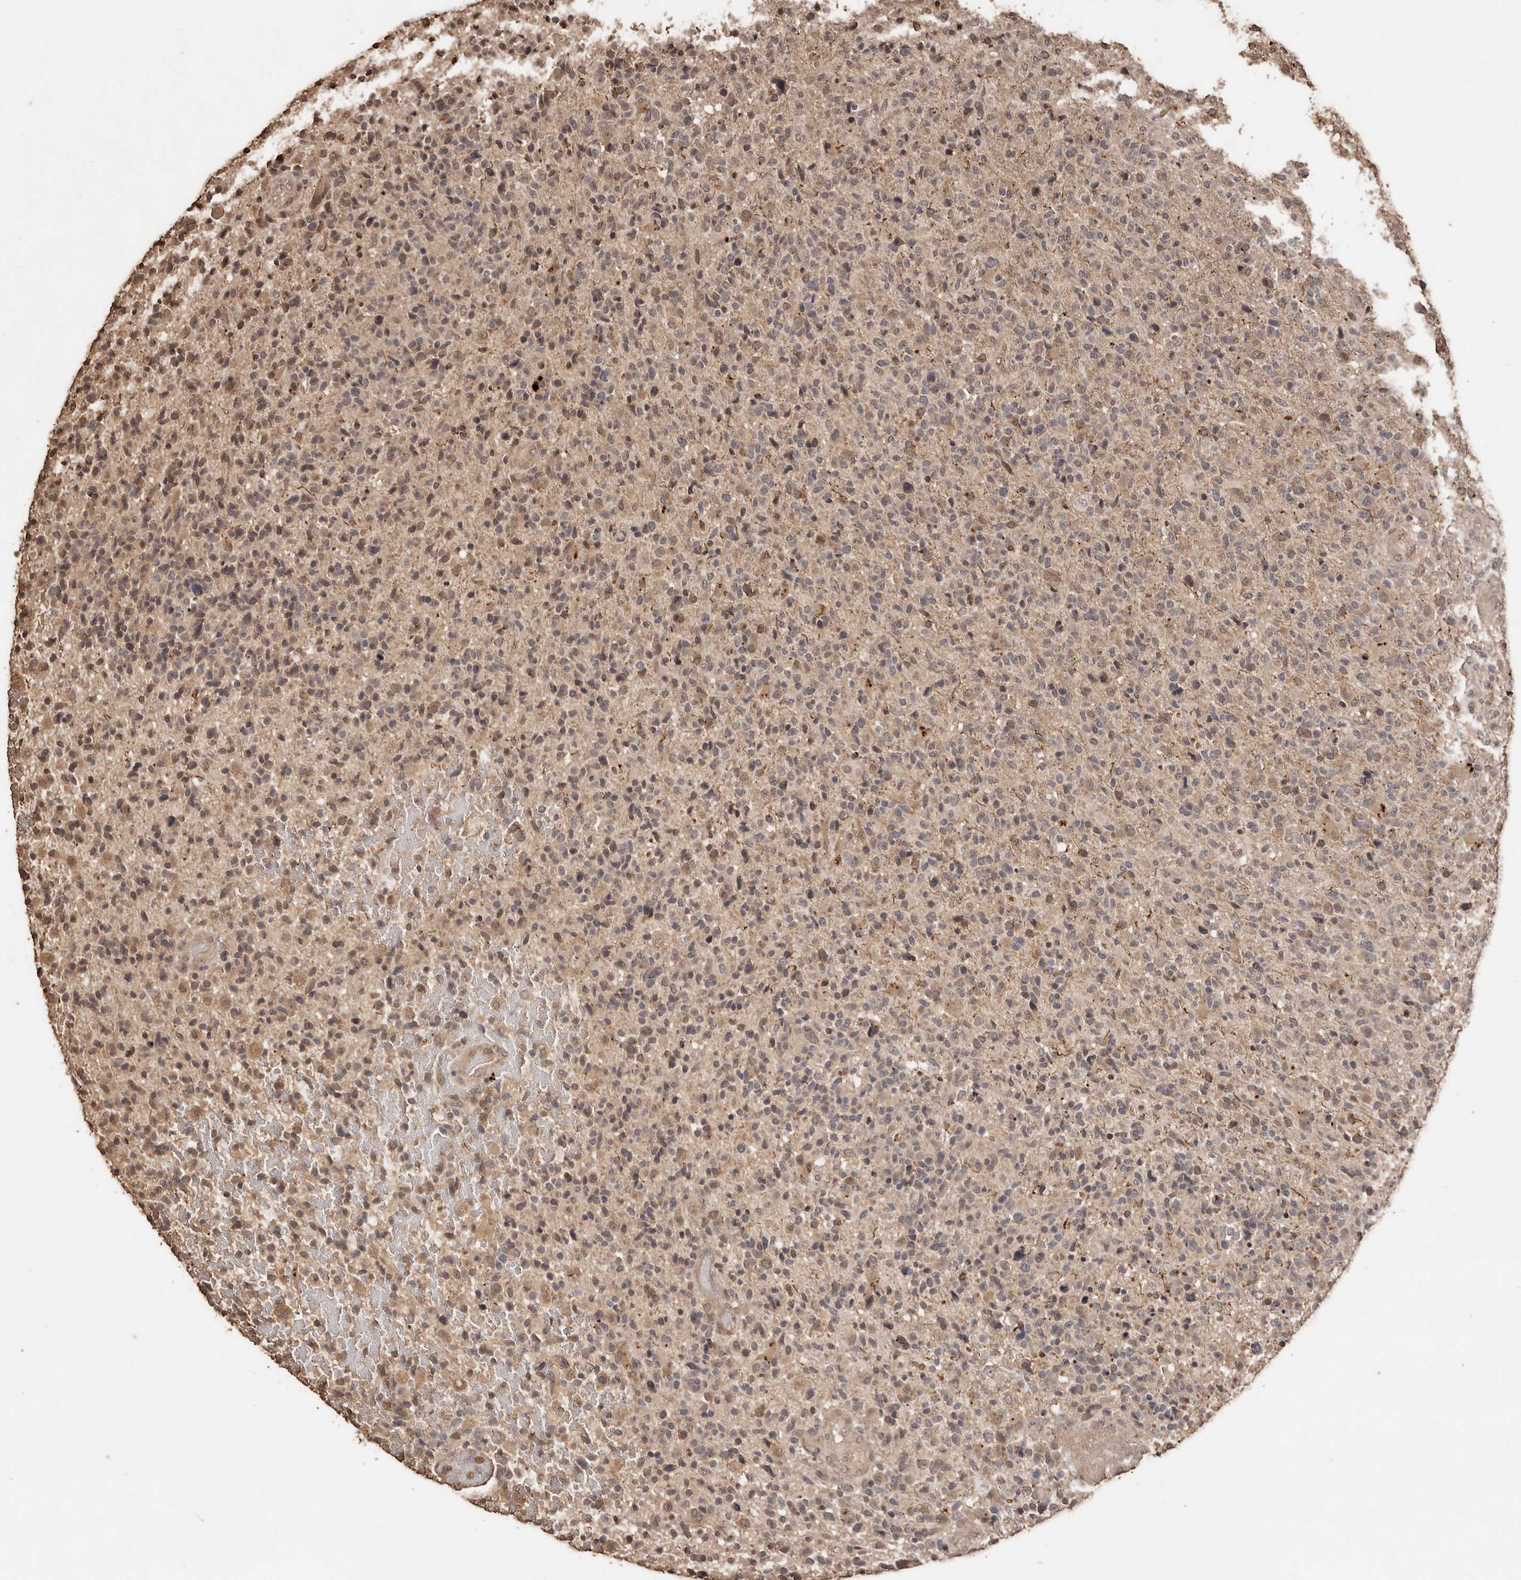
{"staining": {"intensity": "weak", "quantity": ">75%", "location": "cytoplasmic/membranous,nuclear"}, "tissue": "glioma", "cell_type": "Tumor cells", "image_type": "cancer", "snomed": [{"axis": "morphology", "description": "Glioma, malignant, High grade"}, {"axis": "topography", "description": "Brain"}], "caption": "The histopathology image displays immunohistochemical staining of glioma. There is weak cytoplasmic/membranous and nuclear positivity is present in approximately >75% of tumor cells. The protein is shown in brown color, while the nuclei are stained blue.", "gene": "PKDCC", "patient": {"sex": "male", "age": 72}}